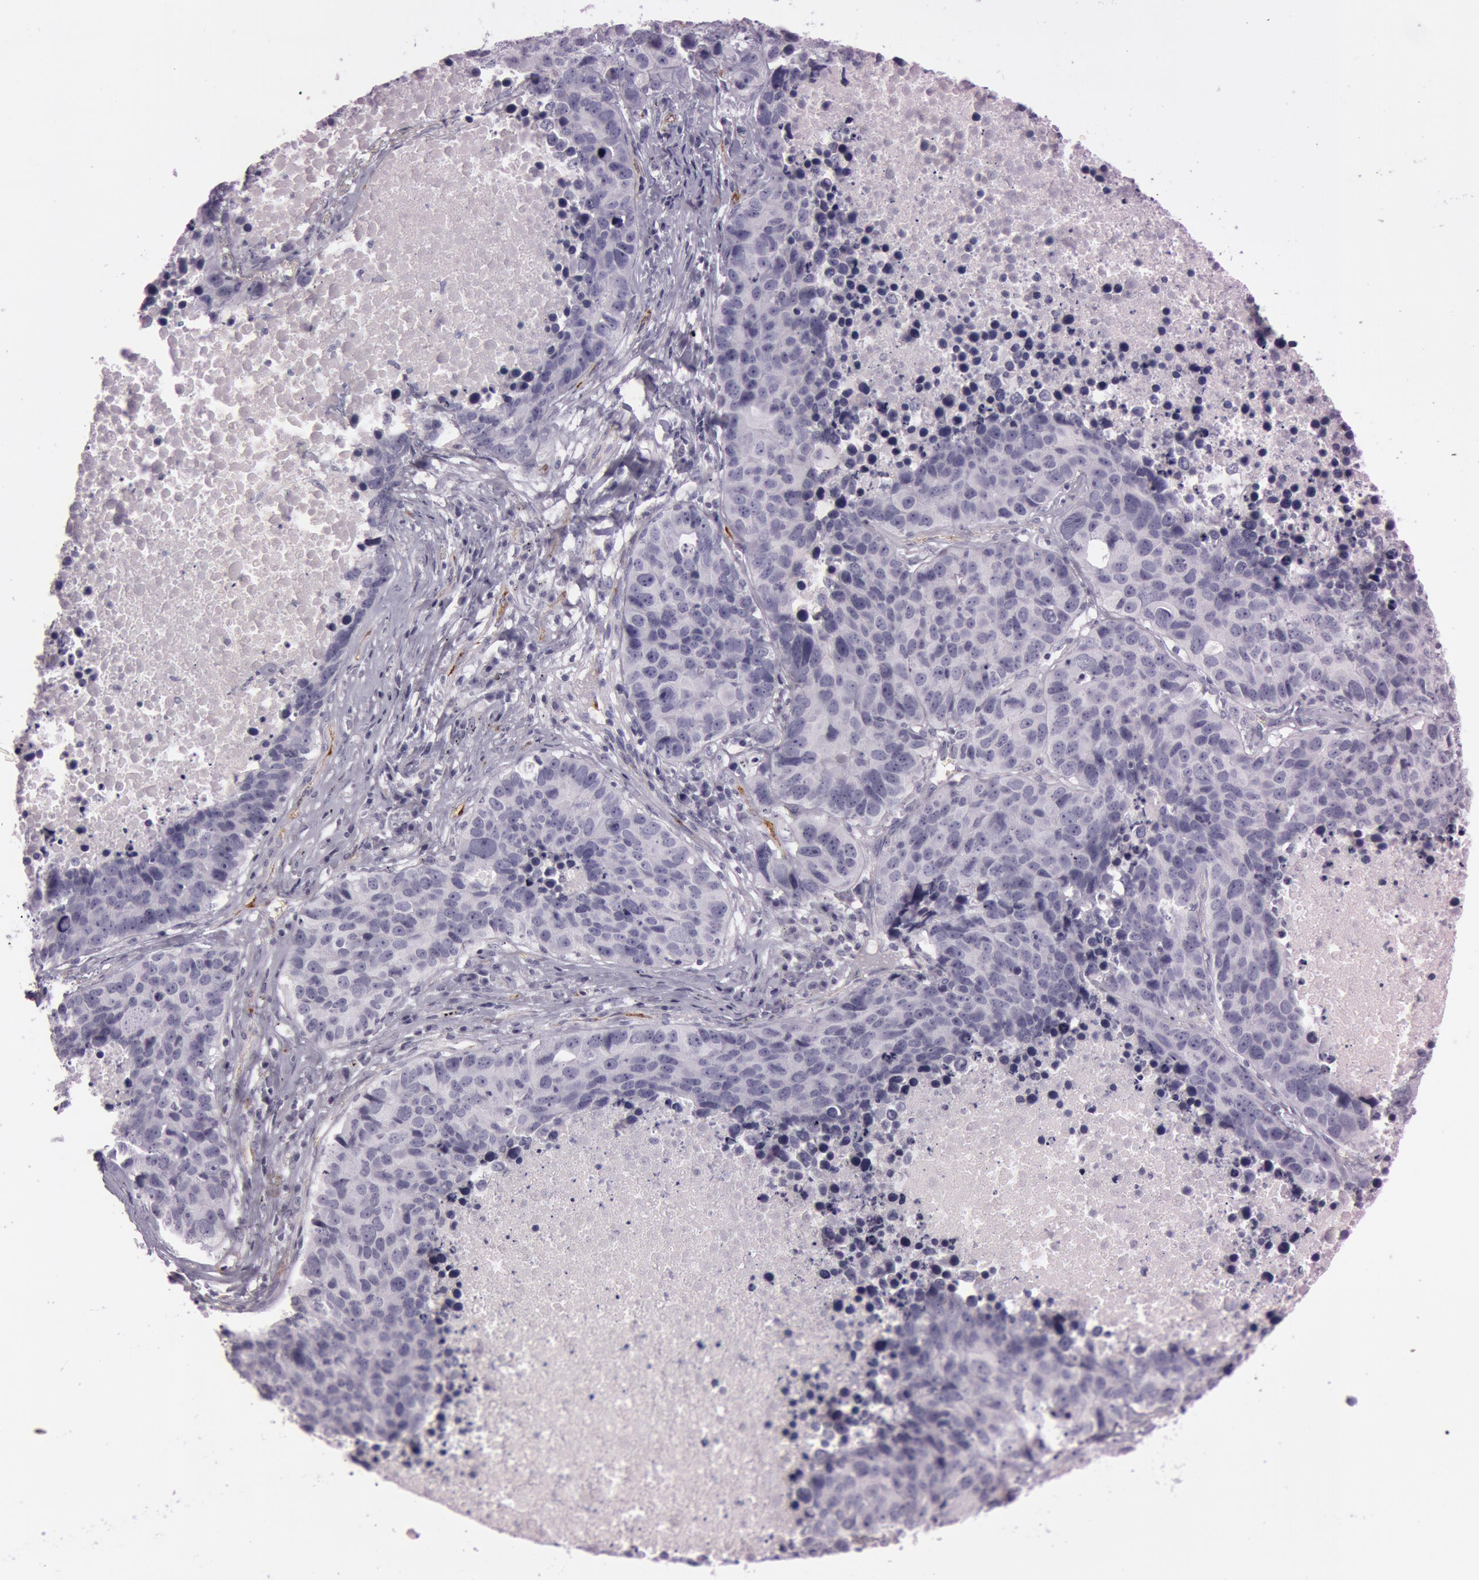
{"staining": {"intensity": "negative", "quantity": "none", "location": "none"}, "tissue": "lung cancer", "cell_type": "Tumor cells", "image_type": "cancer", "snomed": [{"axis": "morphology", "description": "Carcinoid, malignant, NOS"}, {"axis": "topography", "description": "Lung"}], "caption": "Immunohistochemistry (IHC) image of neoplastic tissue: human lung malignant carcinoid stained with DAB shows no significant protein staining in tumor cells. (DAB IHC visualized using brightfield microscopy, high magnification).", "gene": "FOLH1", "patient": {"sex": "male", "age": 60}}